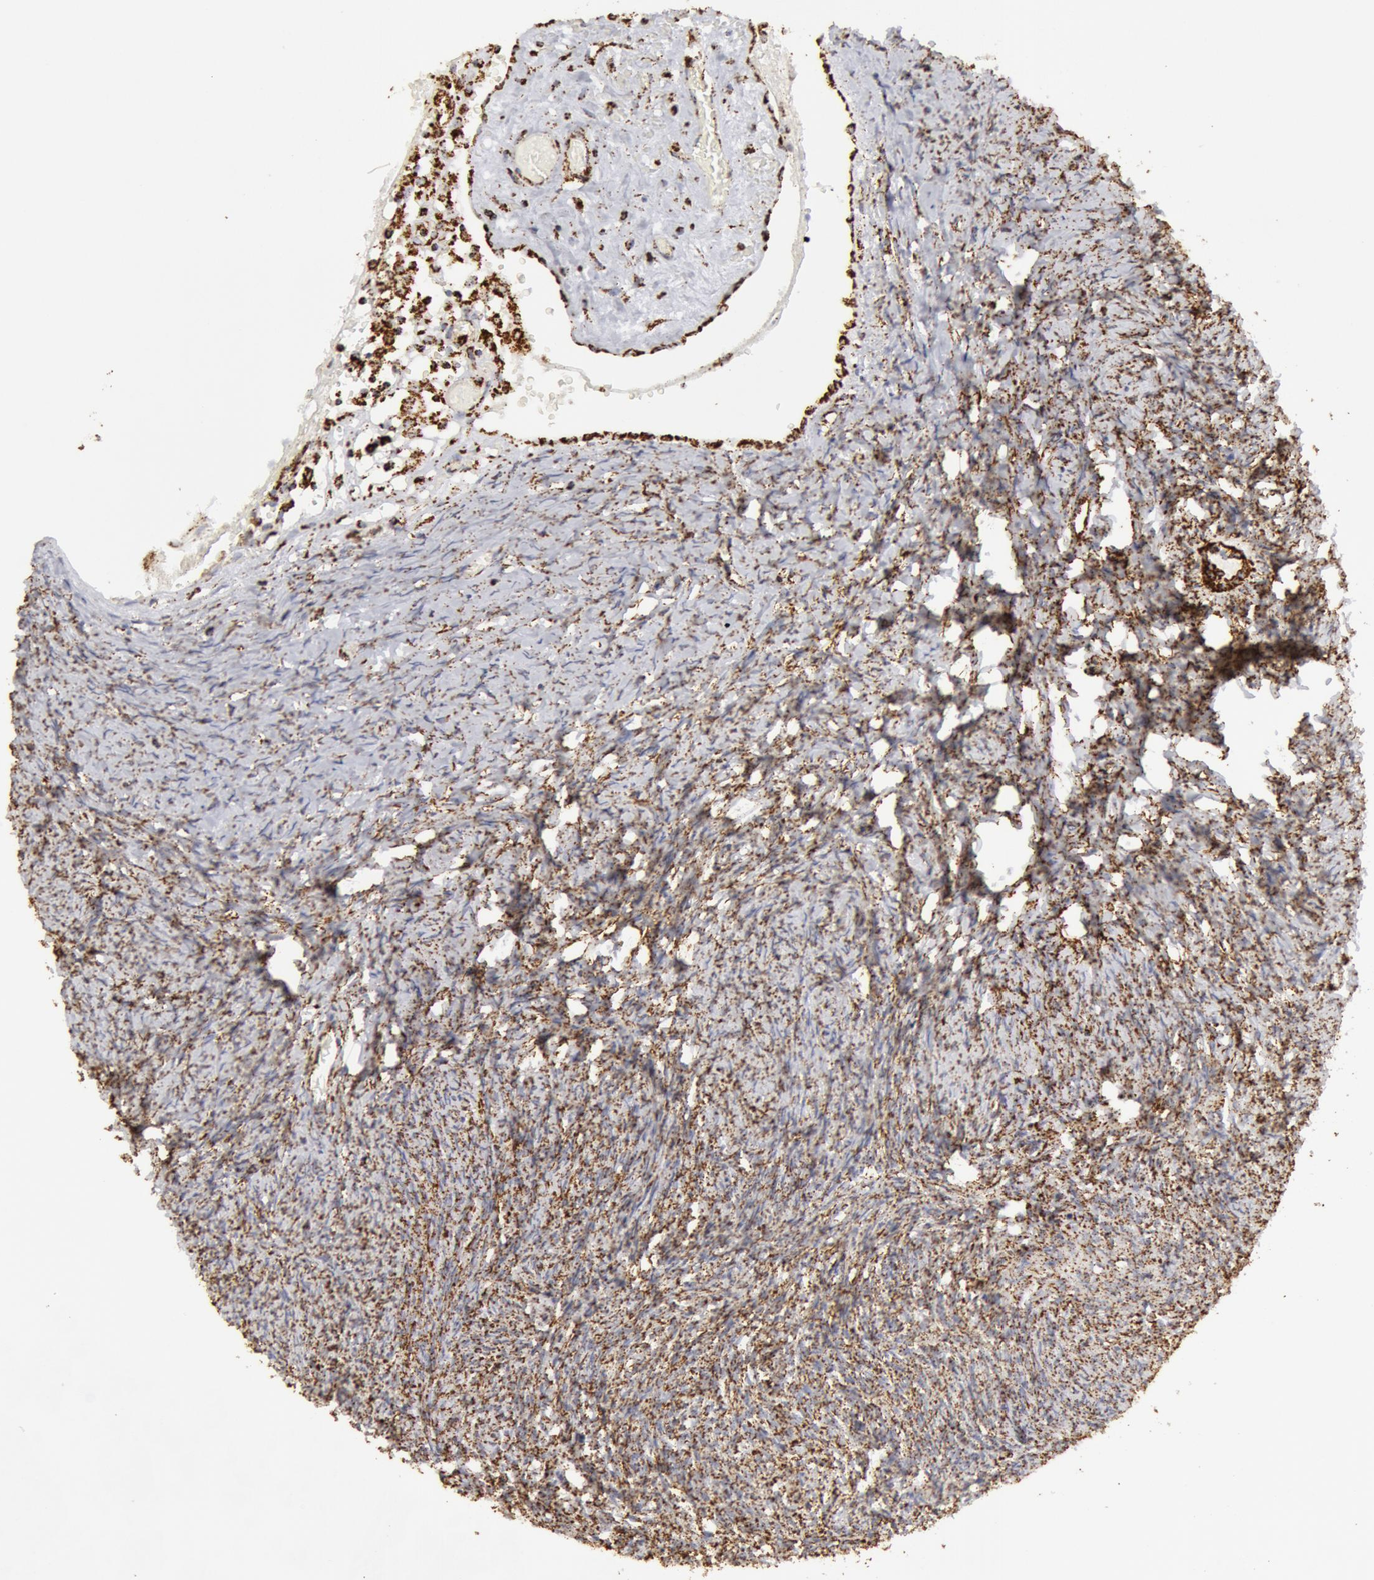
{"staining": {"intensity": "strong", "quantity": ">75%", "location": "cytoplasmic/membranous"}, "tissue": "ovary", "cell_type": "Follicle cells", "image_type": "normal", "snomed": [{"axis": "morphology", "description": "Normal tissue, NOS"}, {"axis": "topography", "description": "Ovary"}], "caption": "Protein staining of unremarkable ovary shows strong cytoplasmic/membranous staining in approximately >75% of follicle cells. Nuclei are stained in blue.", "gene": "ATP5F1B", "patient": {"sex": "female", "age": 54}}